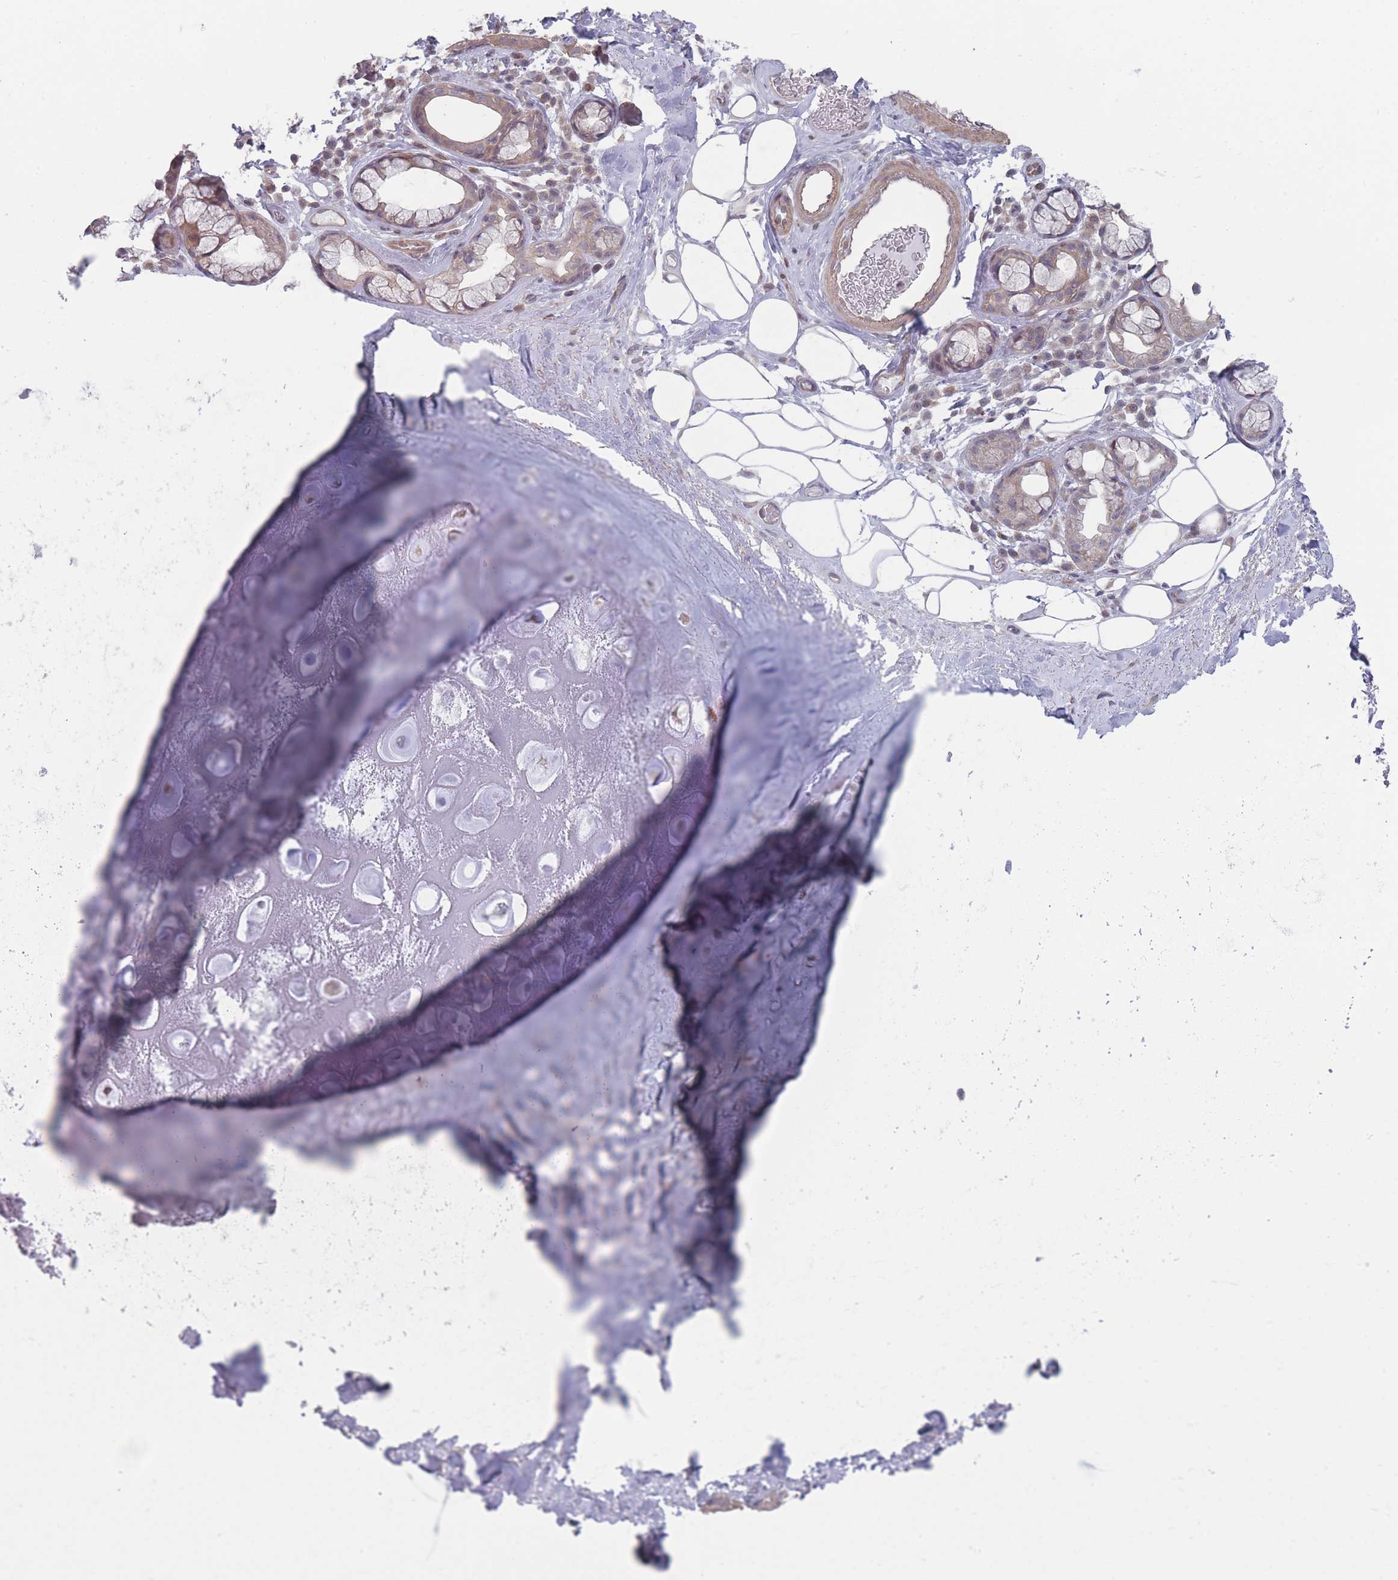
{"staining": {"intensity": "negative", "quantity": "none", "location": "none"}, "tissue": "adipose tissue", "cell_type": "Adipocytes", "image_type": "normal", "snomed": [{"axis": "morphology", "description": "Normal tissue, NOS"}, {"axis": "topography", "description": "Cartilage tissue"}], "caption": "A histopathology image of human adipose tissue is negative for staining in adipocytes. (DAB immunohistochemistry visualized using brightfield microscopy, high magnification).", "gene": "VRK2", "patient": {"sex": "male", "age": 81}}